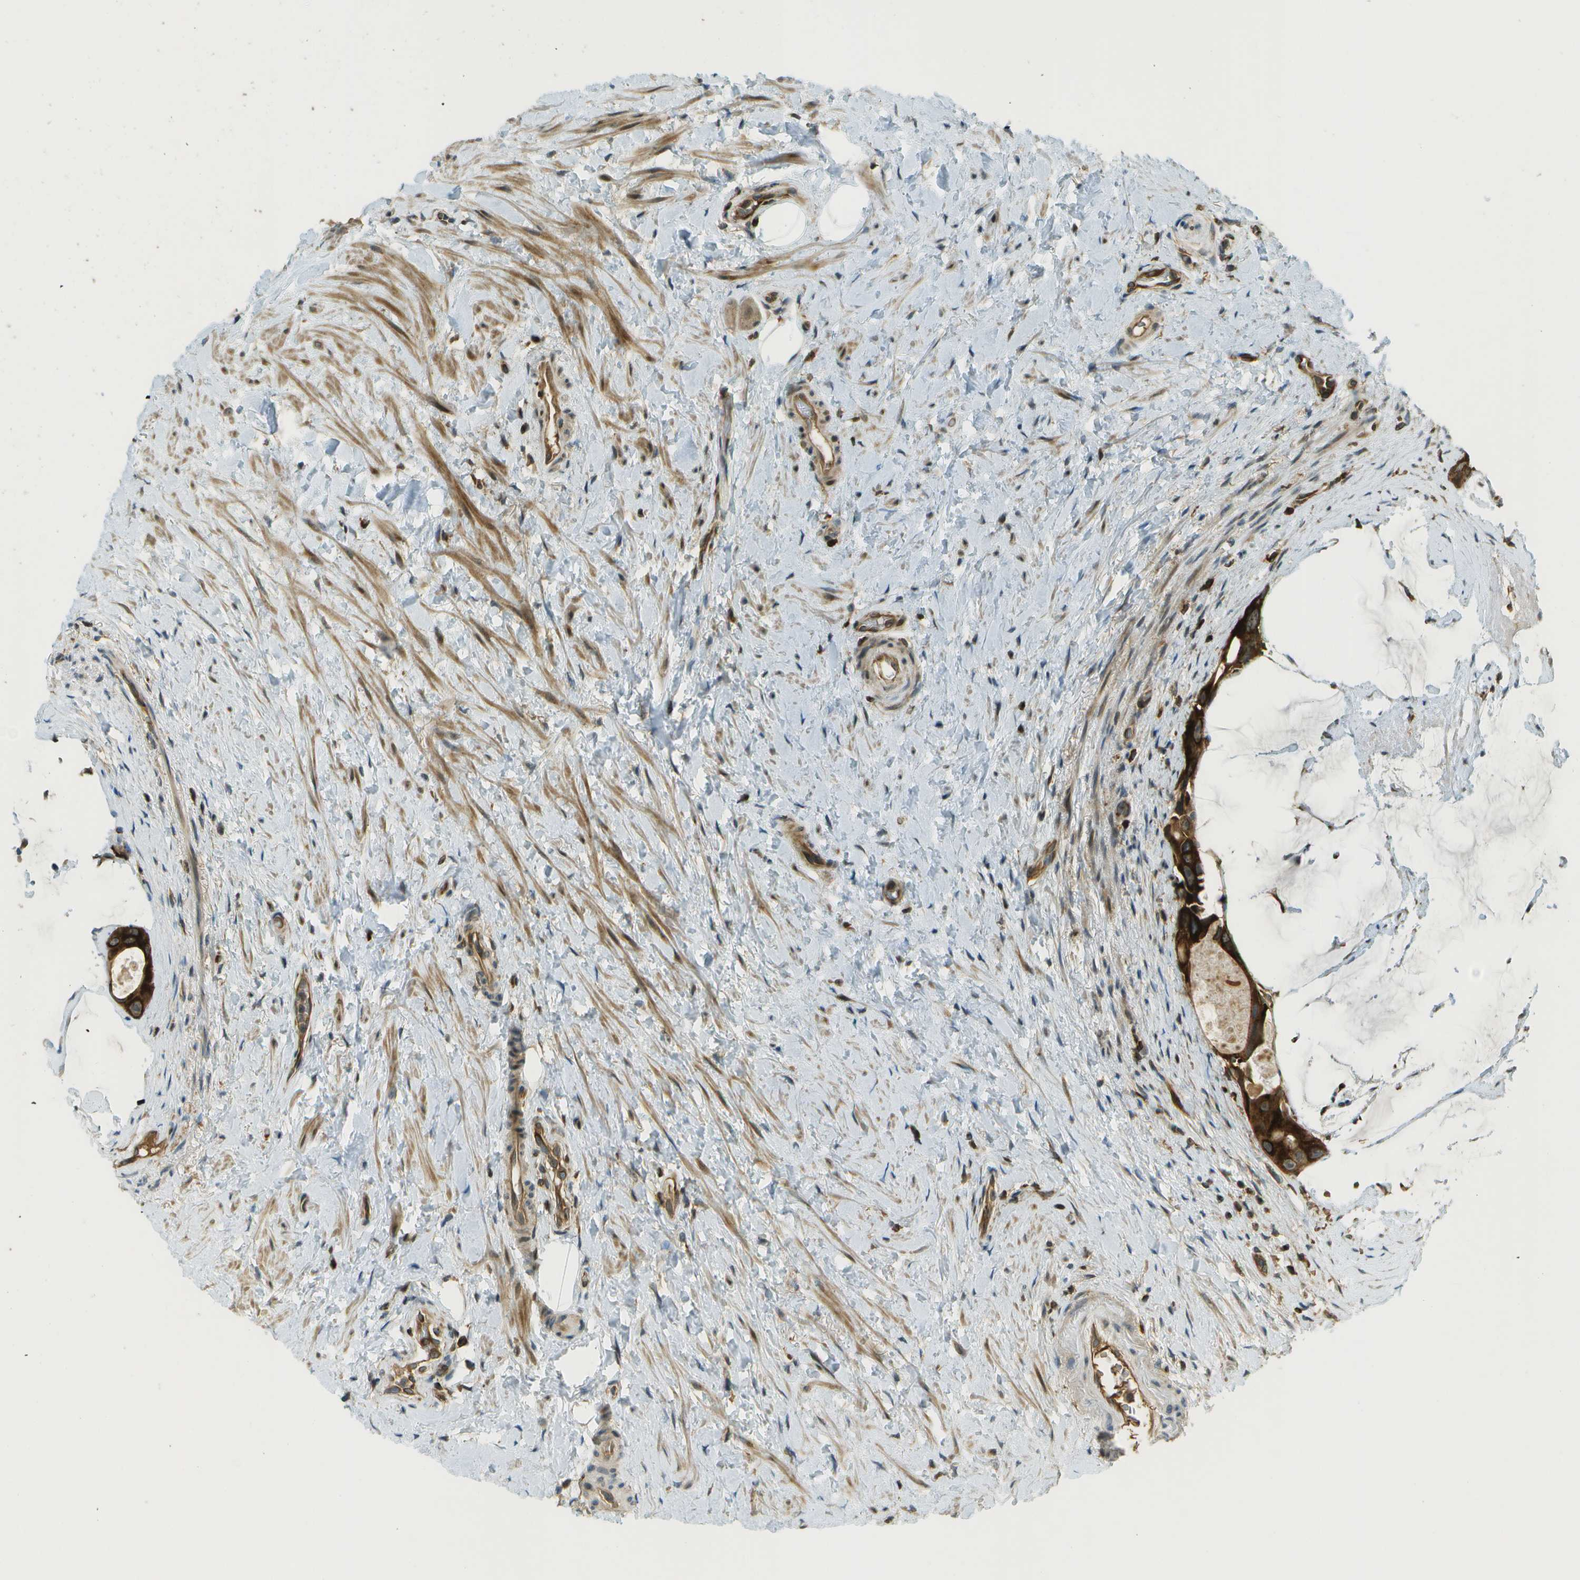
{"staining": {"intensity": "strong", "quantity": ">75%", "location": "cytoplasmic/membranous"}, "tissue": "colorectal cancer", "cell_type": "Tumor cells", "image_type": "cancer", "snomed": [{"axis": "morphology", "description": "Adenocarcinoma, NOS"}, {"axis": "topography", "description": "Rectum"}], "caption": "Strong cytoplasmic/membranous staining is present in approximately >75% of tumor cells in colorectal cancer. The staining was performed using DAB to visualize the protein expression in brown, while the nuclei were stained in blue with hematoxylin (Magnification: 20x).", "gene": "TMTC1", "patient": {"sex": "male", "age": 51}}